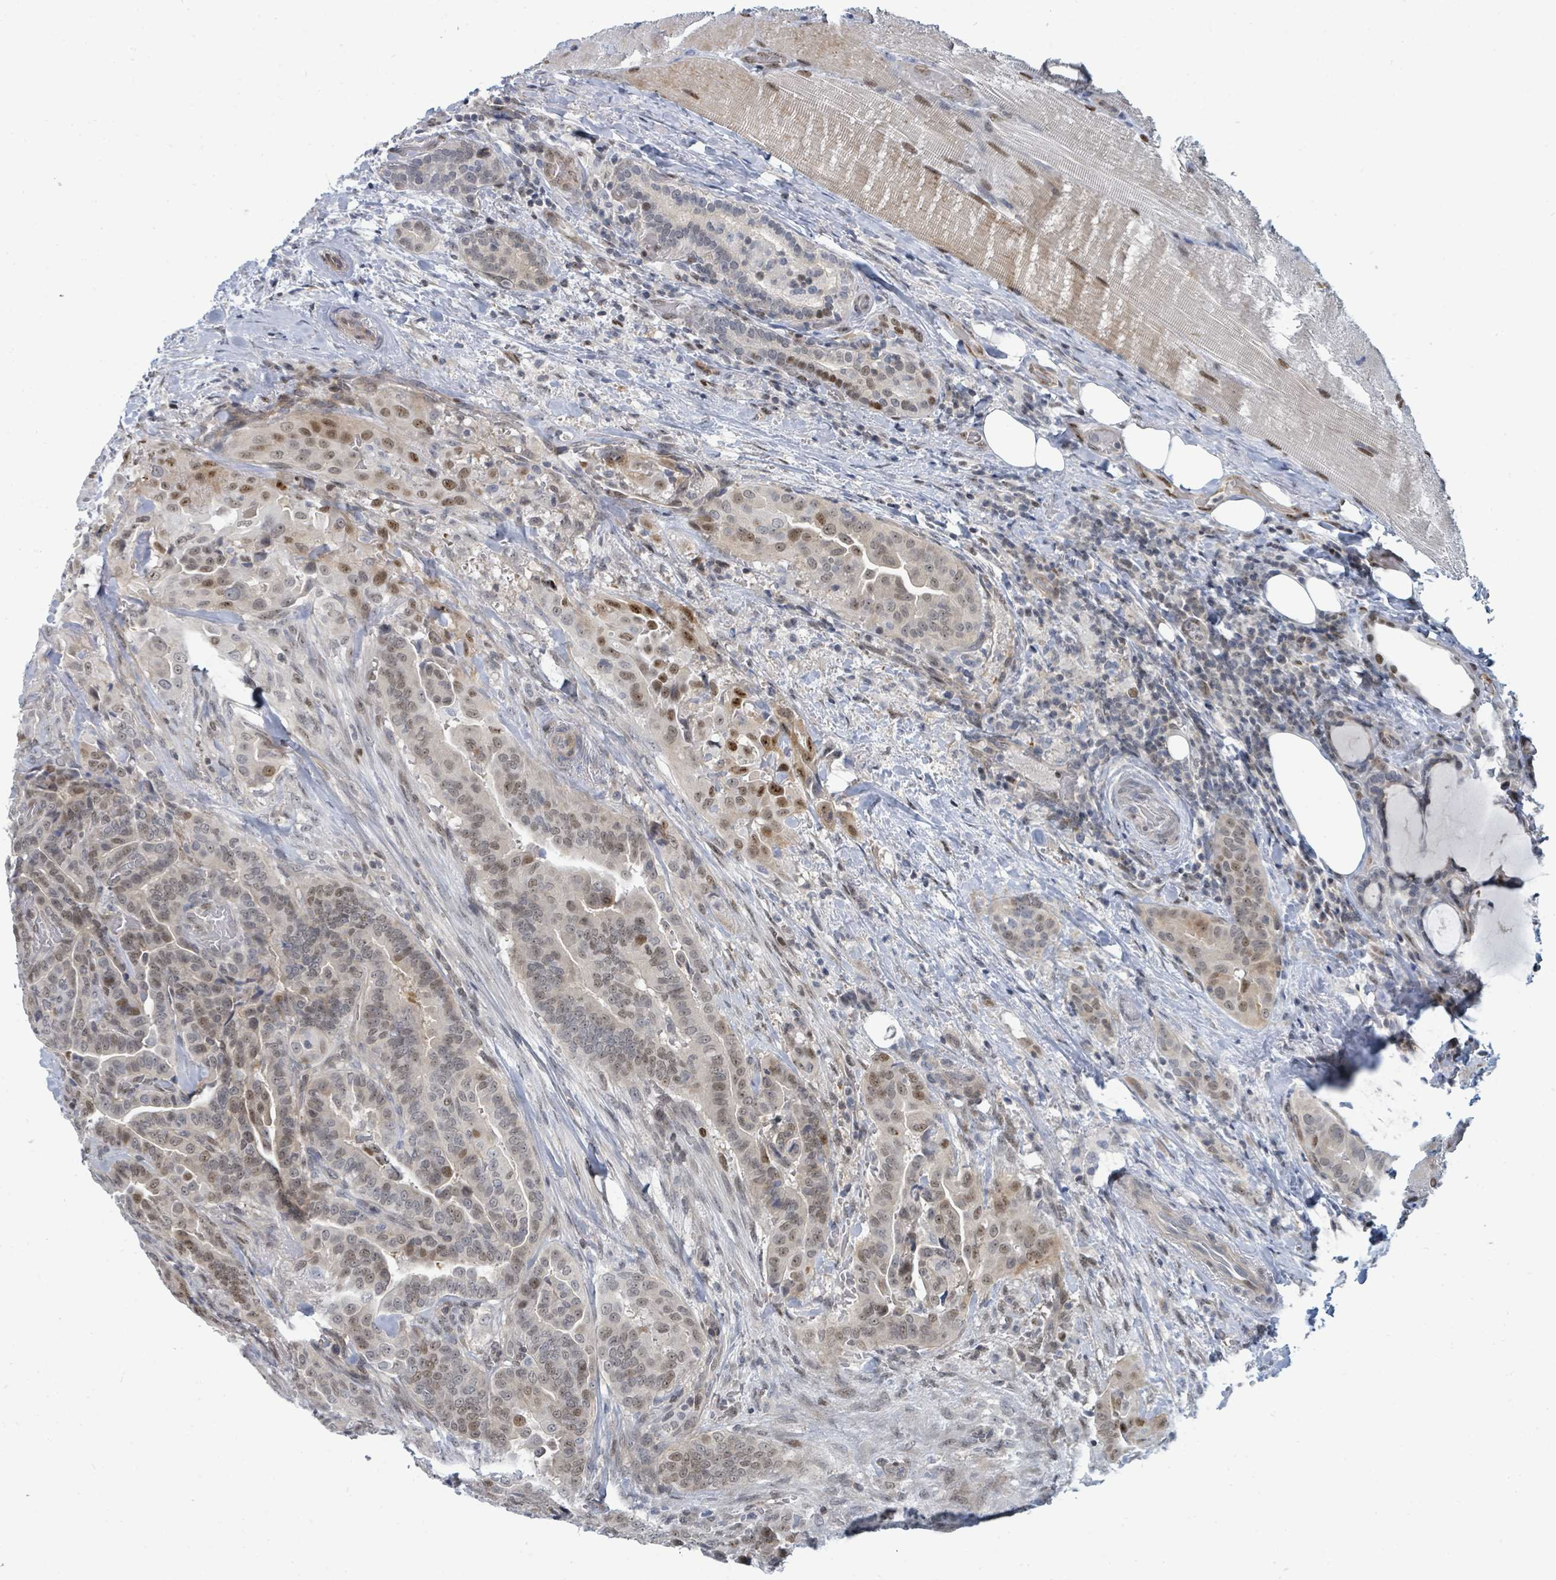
{"staining": {"intensity": "moderate", "quantity": "25%-75%", "location": "nuclear"}, "tissue": "thyroid cancer", "cell_type": "Tumor cells", "image_type": "cancer", "snomed": [{"axis": "morphology", "description": "Papillary adenocarcinoma, NOS"}, {"axis": "topography", "description": "Thyroid gland"}], "caption": "Human thyroid cancer stained with a brown dye exhibits moderate nuclear positive staining in about 25%-75% of tumor cells.", "gene": "SUMO4", "patient": {"sex": "male", "age": 61}}